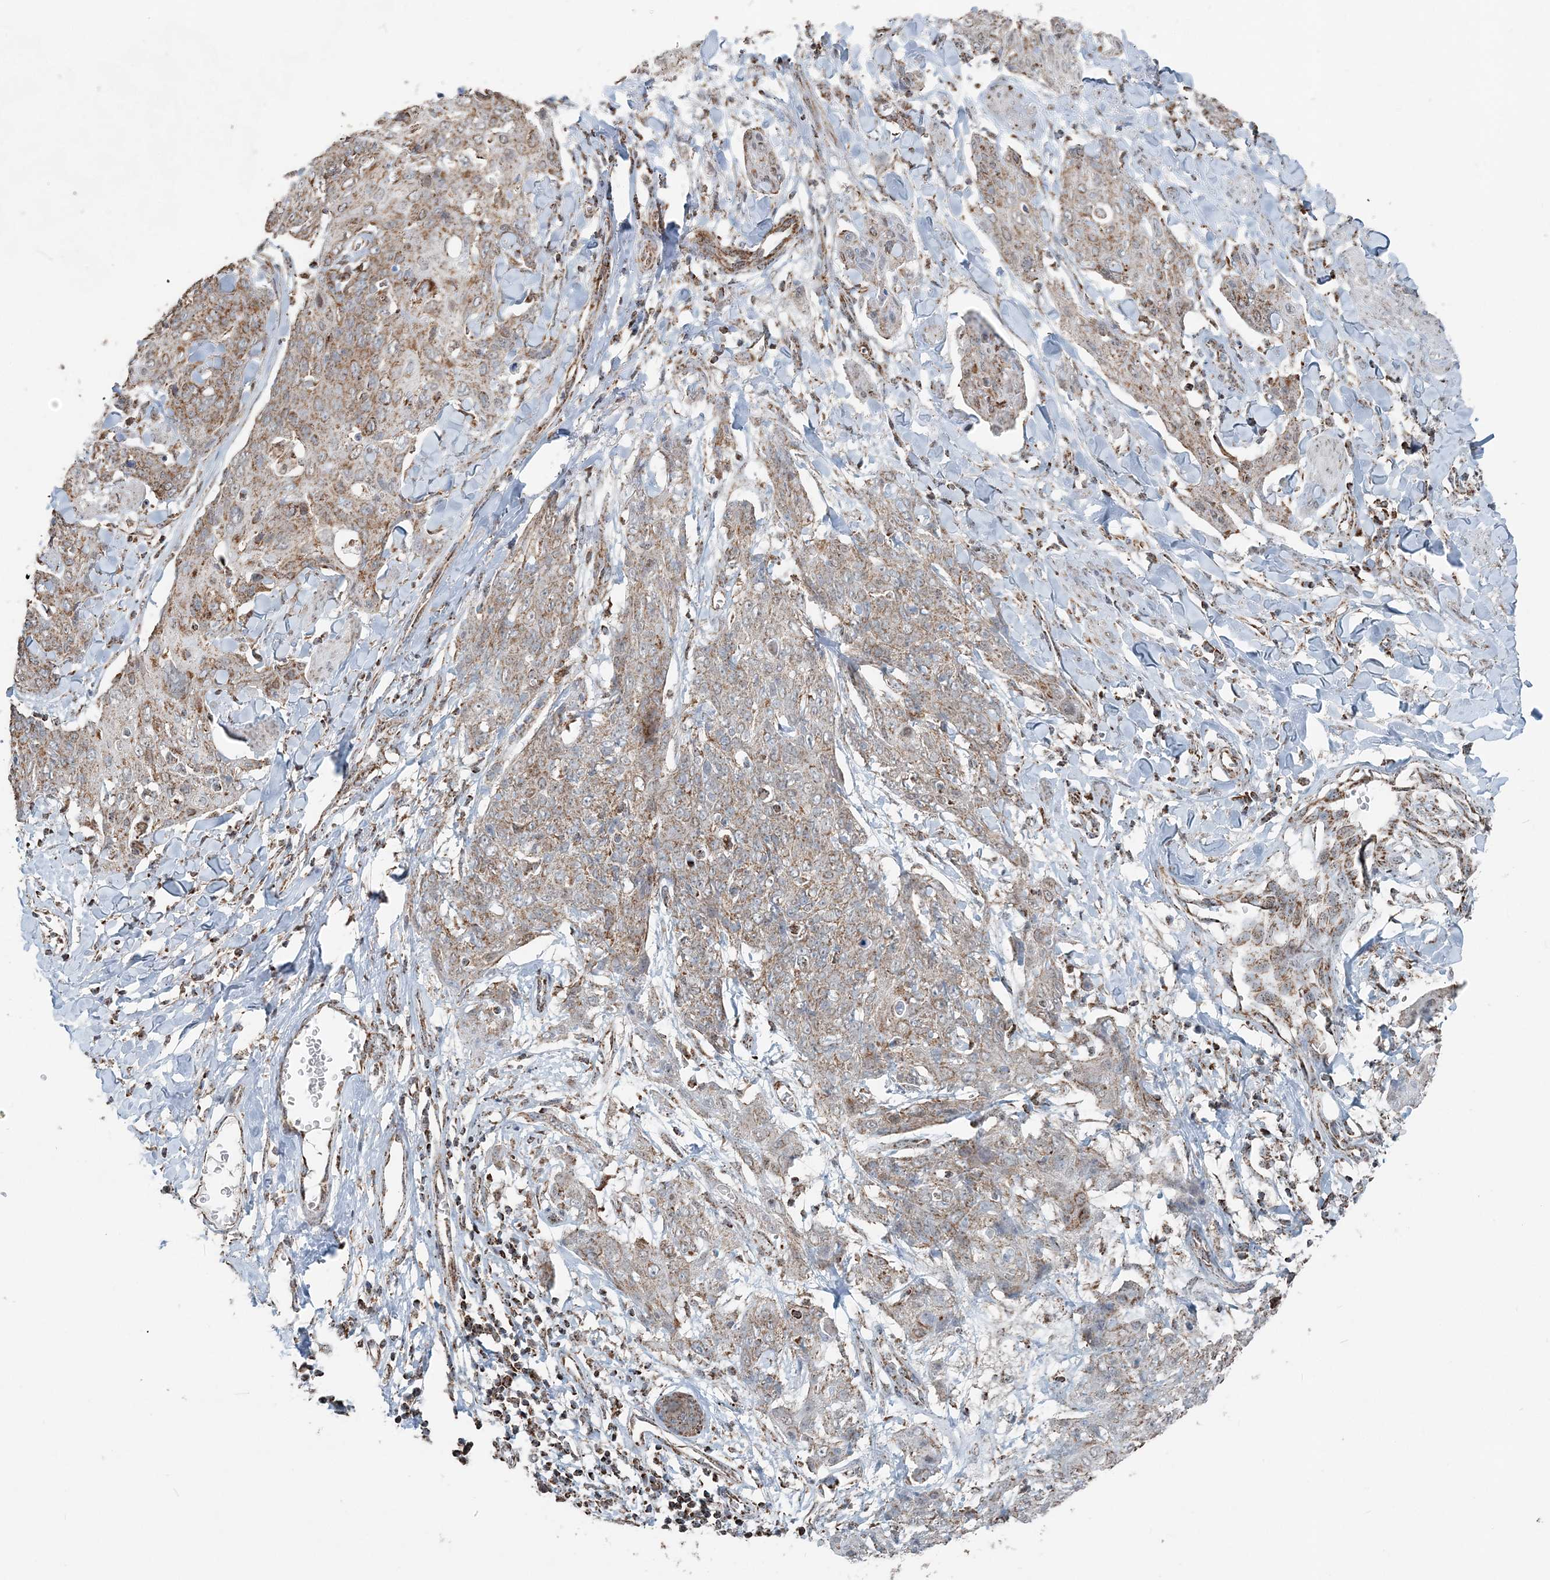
{"staining": {"intensity": "moderate", "quantity": ">75%", "location": "cytoplasmic/membranous"}, "tissue": "skin cancer", "cell_type": "Tumor cells", "image_type": "cancer", "snomed": [{"axis": "morphology", "description": "Squamous cell carcinoma, NOS"}, {"axis": "topography", "description": "Skin"}, {"axis": "topography", "description": "Vulva"}], "caption": "This is an image of immunohistochemistry staining of skin cancer, which shows moderate staining in the cytoplasmic/membranous of tumor cells.", "gene": "SUCLG1", "patient": {"sex": "female", "age": 85}}